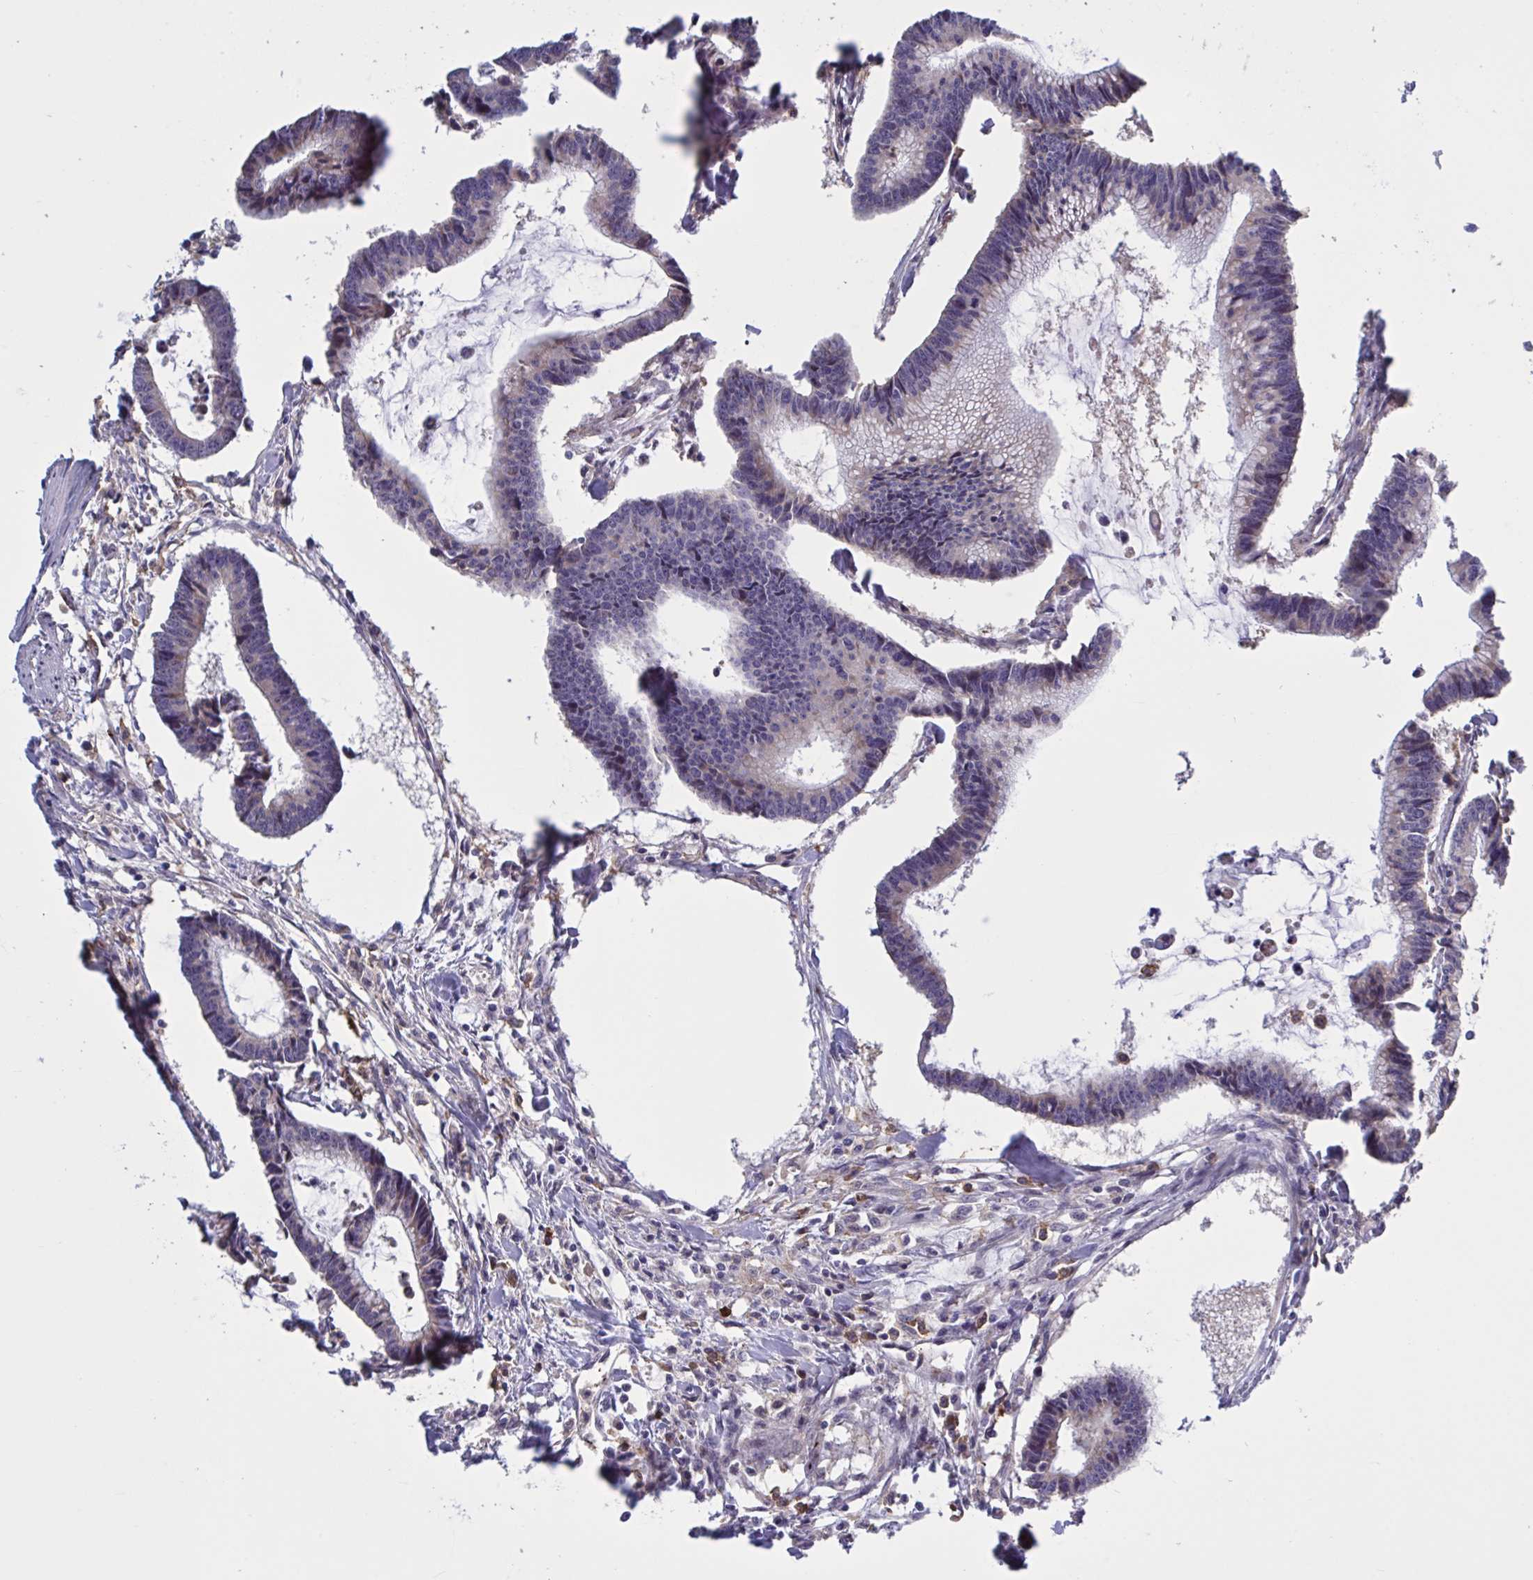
{"staining": {"intensity": "weak", "quantity": "<25%", "location": "cytoplasmic/membranous"}, "tissue": "colorectal cancer", "cell_type": "Tumor cells", "image_type": "cancer", "snomed": [{"axis": "morphology", "description": "Adenocarcinoma, NOS"}, {"axis": "topography", "description": "Colon"}], "caption": "Tumor cells show no significant expression in colorectal adenocarcinoma.", "gene": "CD101", "patient": {"sex": "female", "age": 78}}